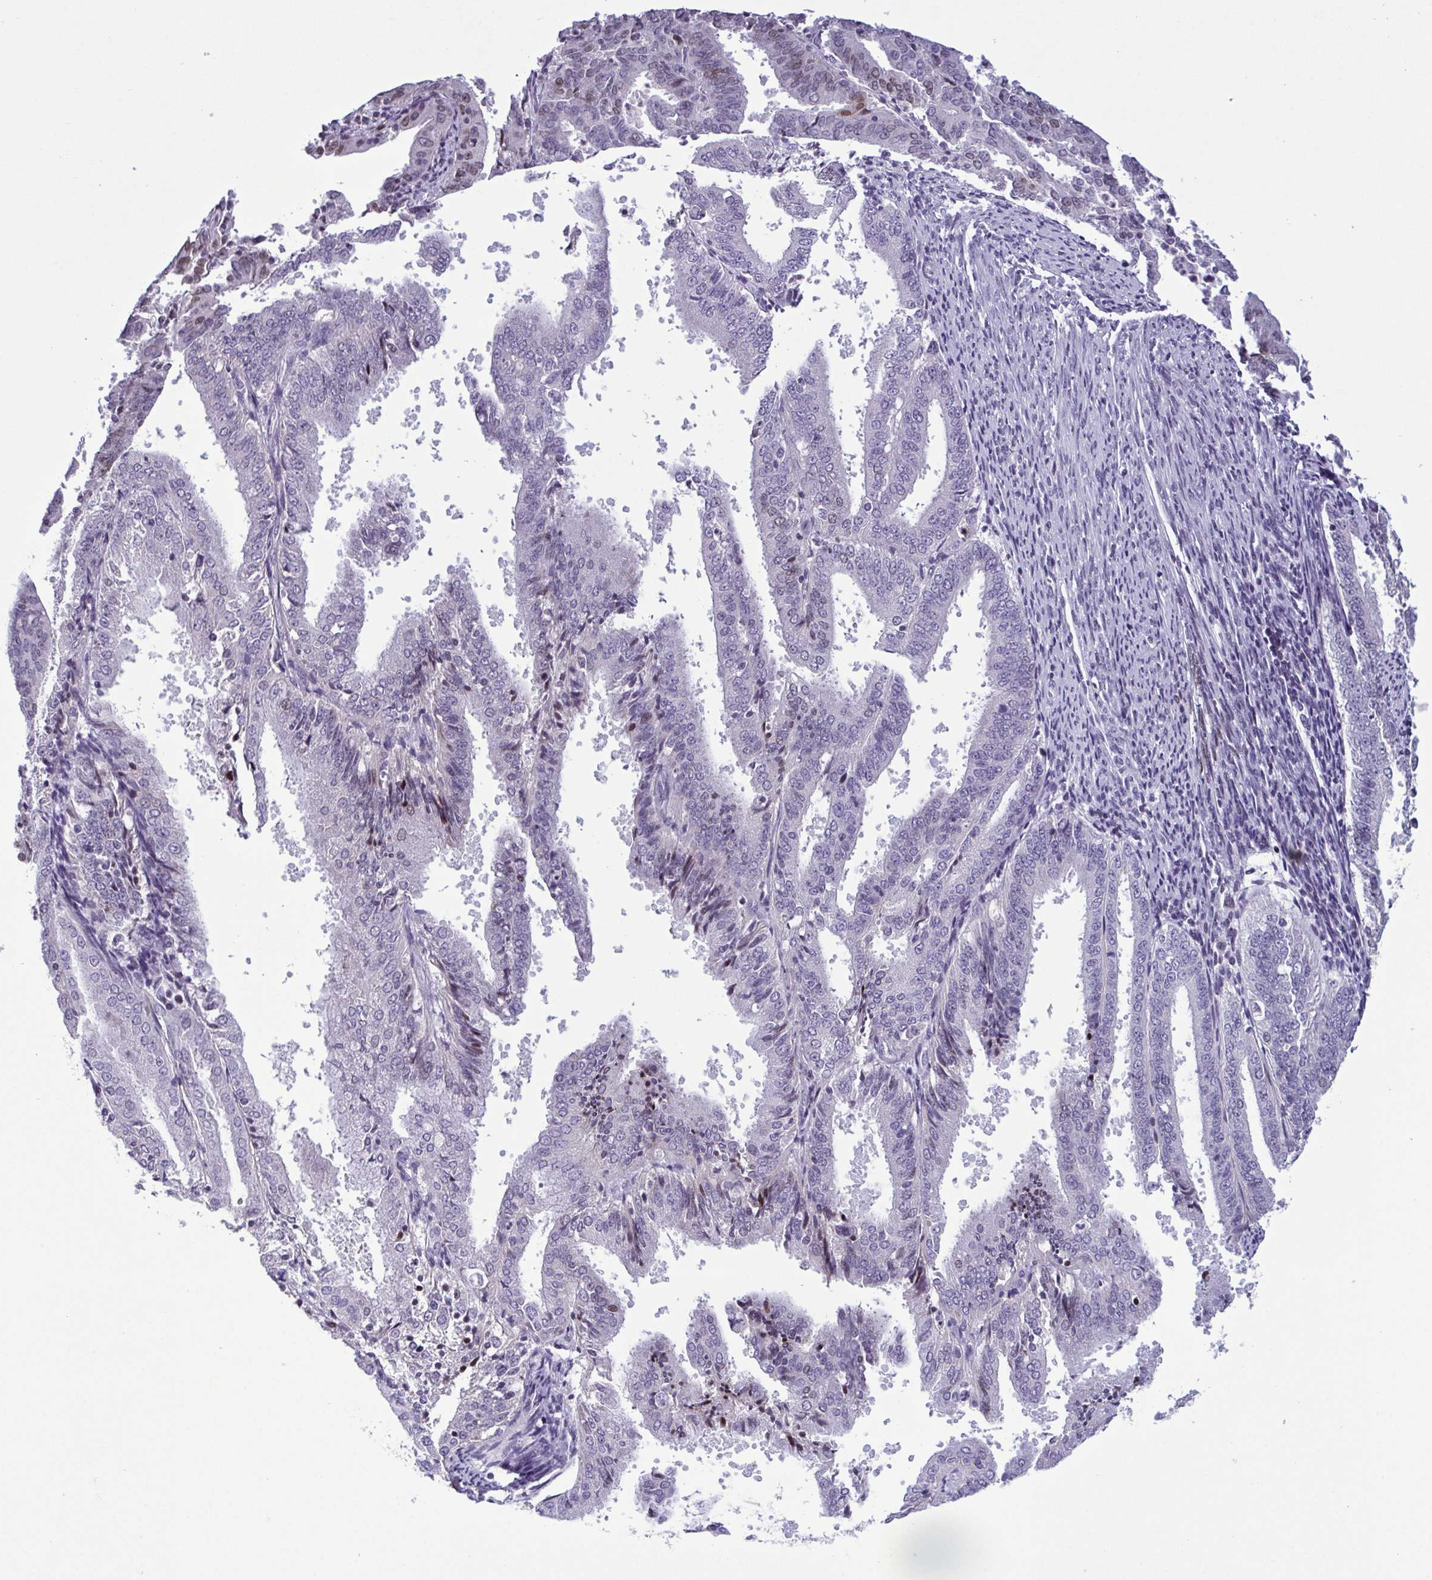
{"staining": {"intensity": "negative", "quantity": "none", "location": "none"}, "tissue": "endometrial cancer", "cell_type": "Tumor cells", "image_type": "cancer", "snomed": [{"axis": "morphology", "description": "Adenocarcinoma, NOS"}, {"axis": "topography", "description": "Endometrium"}], "caption": "Human adenocarcinoma (endometrial) stained for a protein using immunohistochemistry displays no positivity in tumor cells.", "gene": "IRF1", "patient": {"sex": "female", "age": 63}}